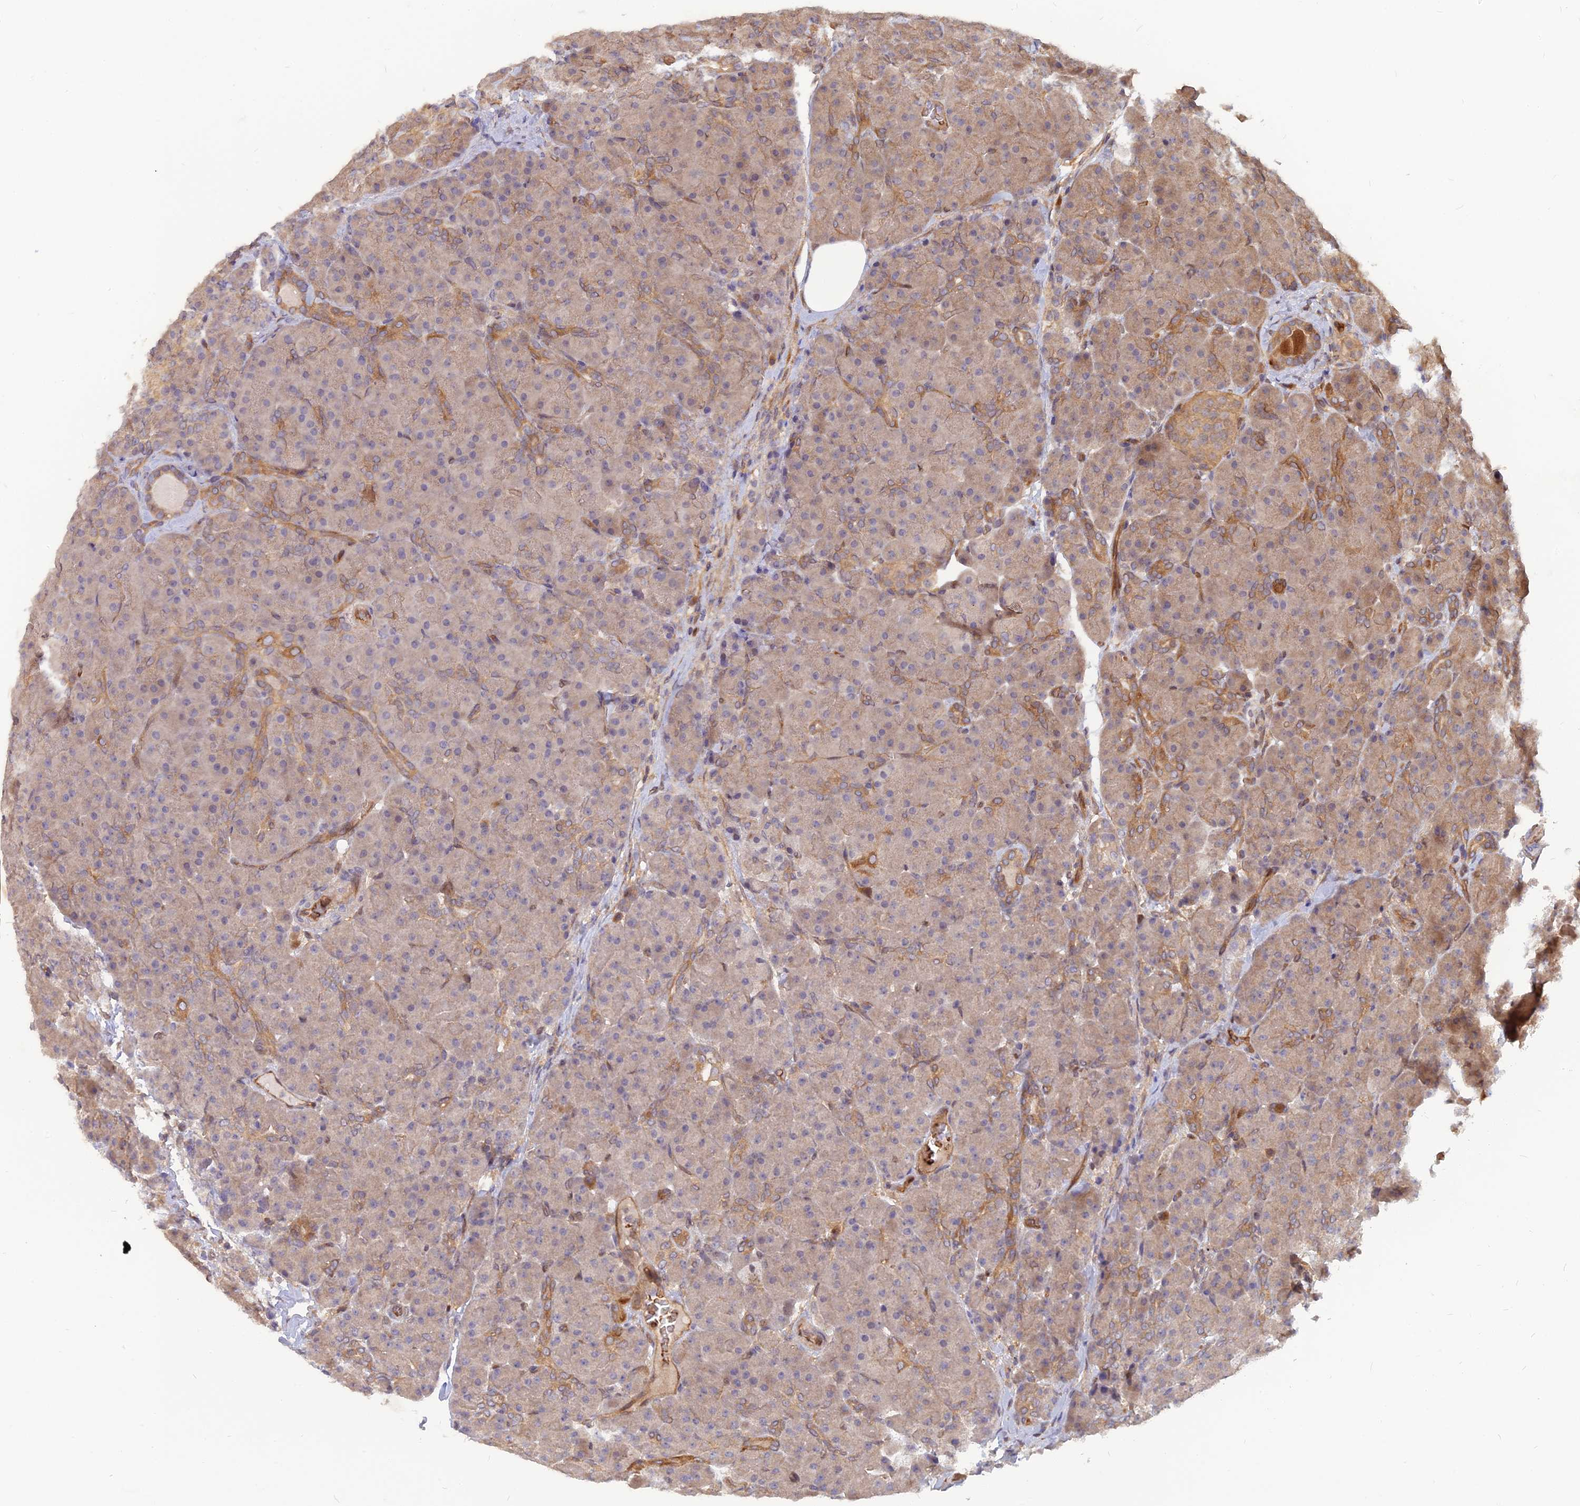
{"staining": {"intensity": "moderate", "quantity": "25%-75%", "location": "cytoplasmic/membranous"}, "tissue": "pancreas", "cell_type": "Exocrine glandular cells", "image_type": "normal", "snomed": [{"axis": "morphology", "description": "Normal tissue, NOS"}, {"axis": "topography", "description": "Pancreas"}], "caption": "A histopathology image of human pancreas stained for a protein exhibits moderate cytoplasmic/membranous brown staining in exocrine glandular cells.", "gene": "ARL2BP", "patient": {"sex": "male", "age": 66}}